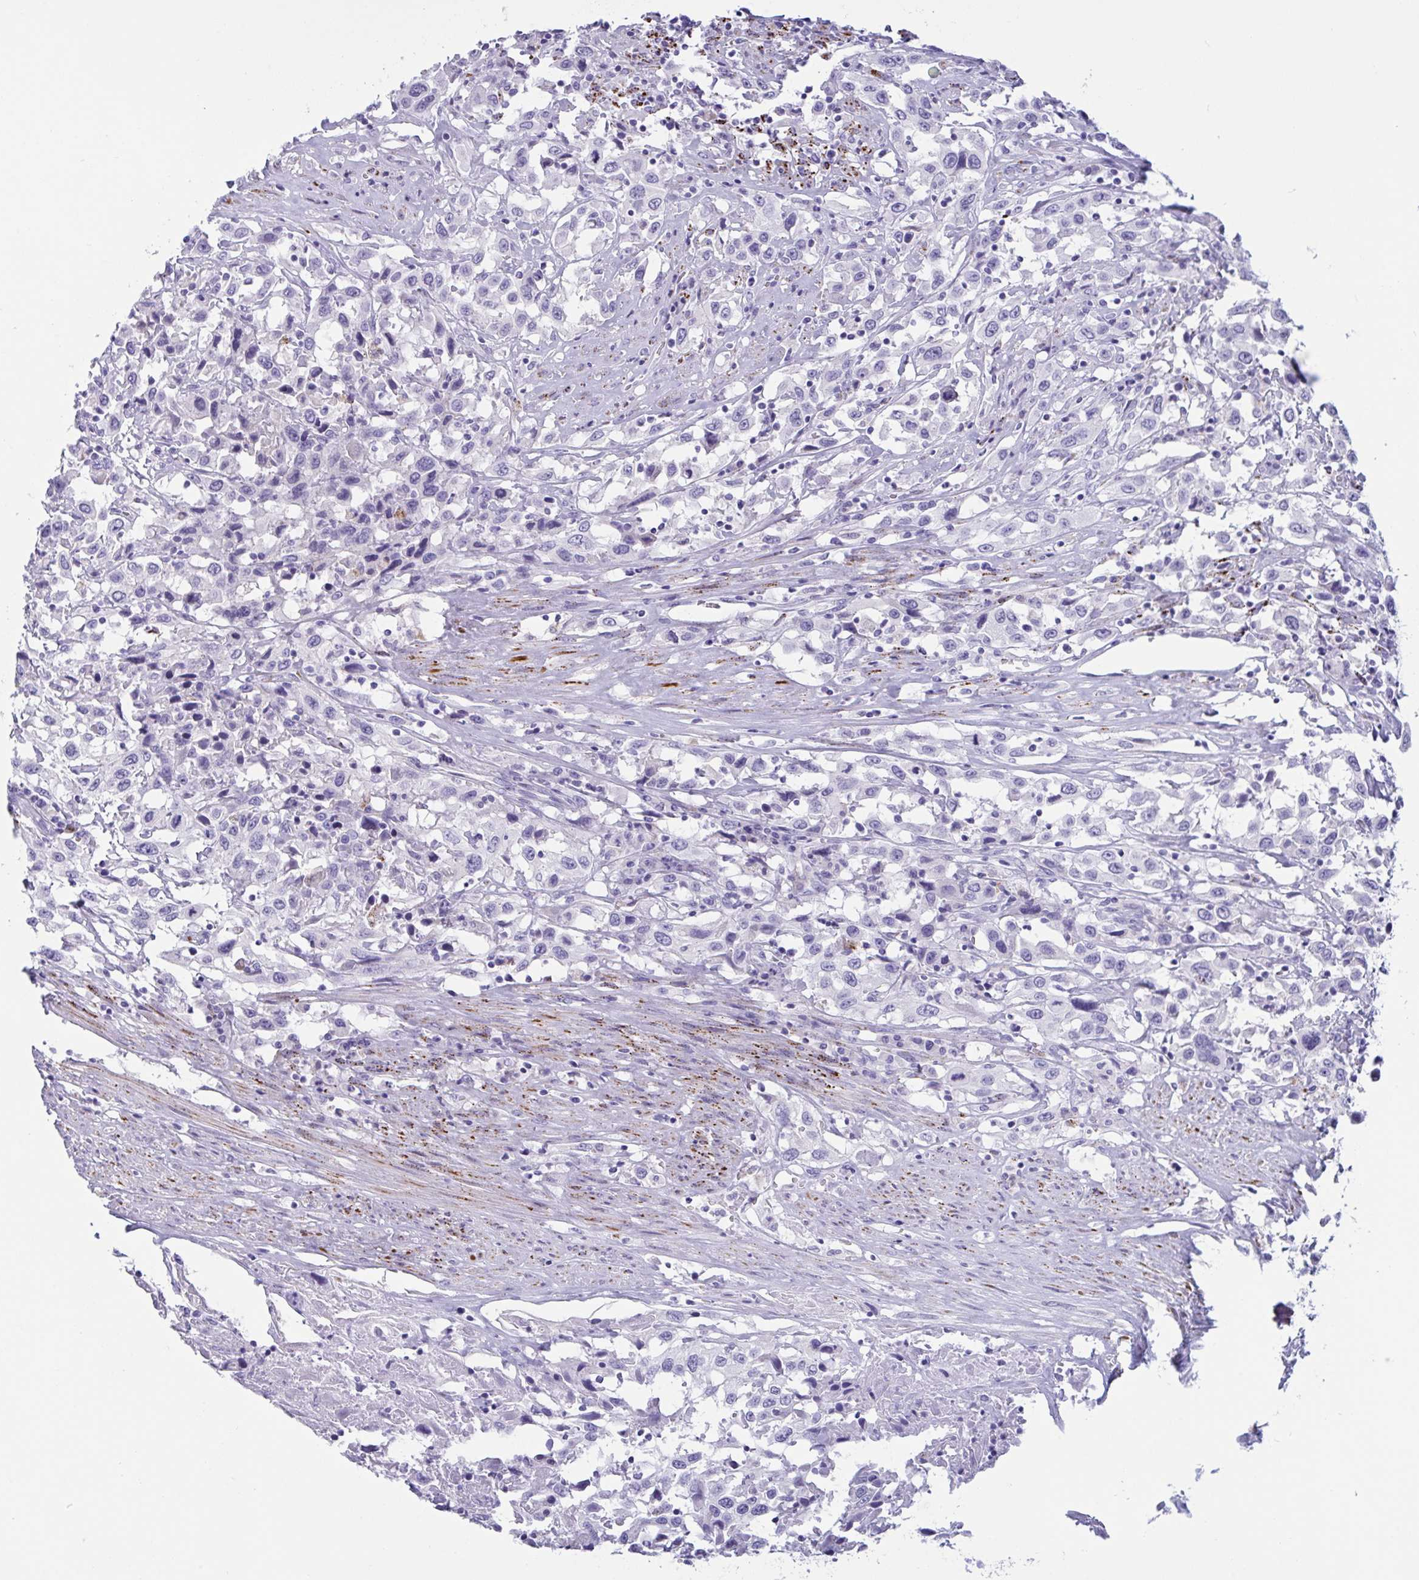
{"staining": {"intensity": "negative", "quantity": "none", "location": "none"}, "tissue": "urothelial cancer", "cell_type": "Tumor cells", "image_type": "cancer", "snomed": [{"axis": "morphology", "description": "Urothelial carcinoma, High grade"}, {"axis": "topography", "description": "Urinary bladder"}], "caption": "High power microscopy image of an IHC image of urothelial carcinoma (high-grade), revealing no significant staining in tumor cells.", "gene": "OXLD1", "patient": {"sex": "male", "age": 61}}